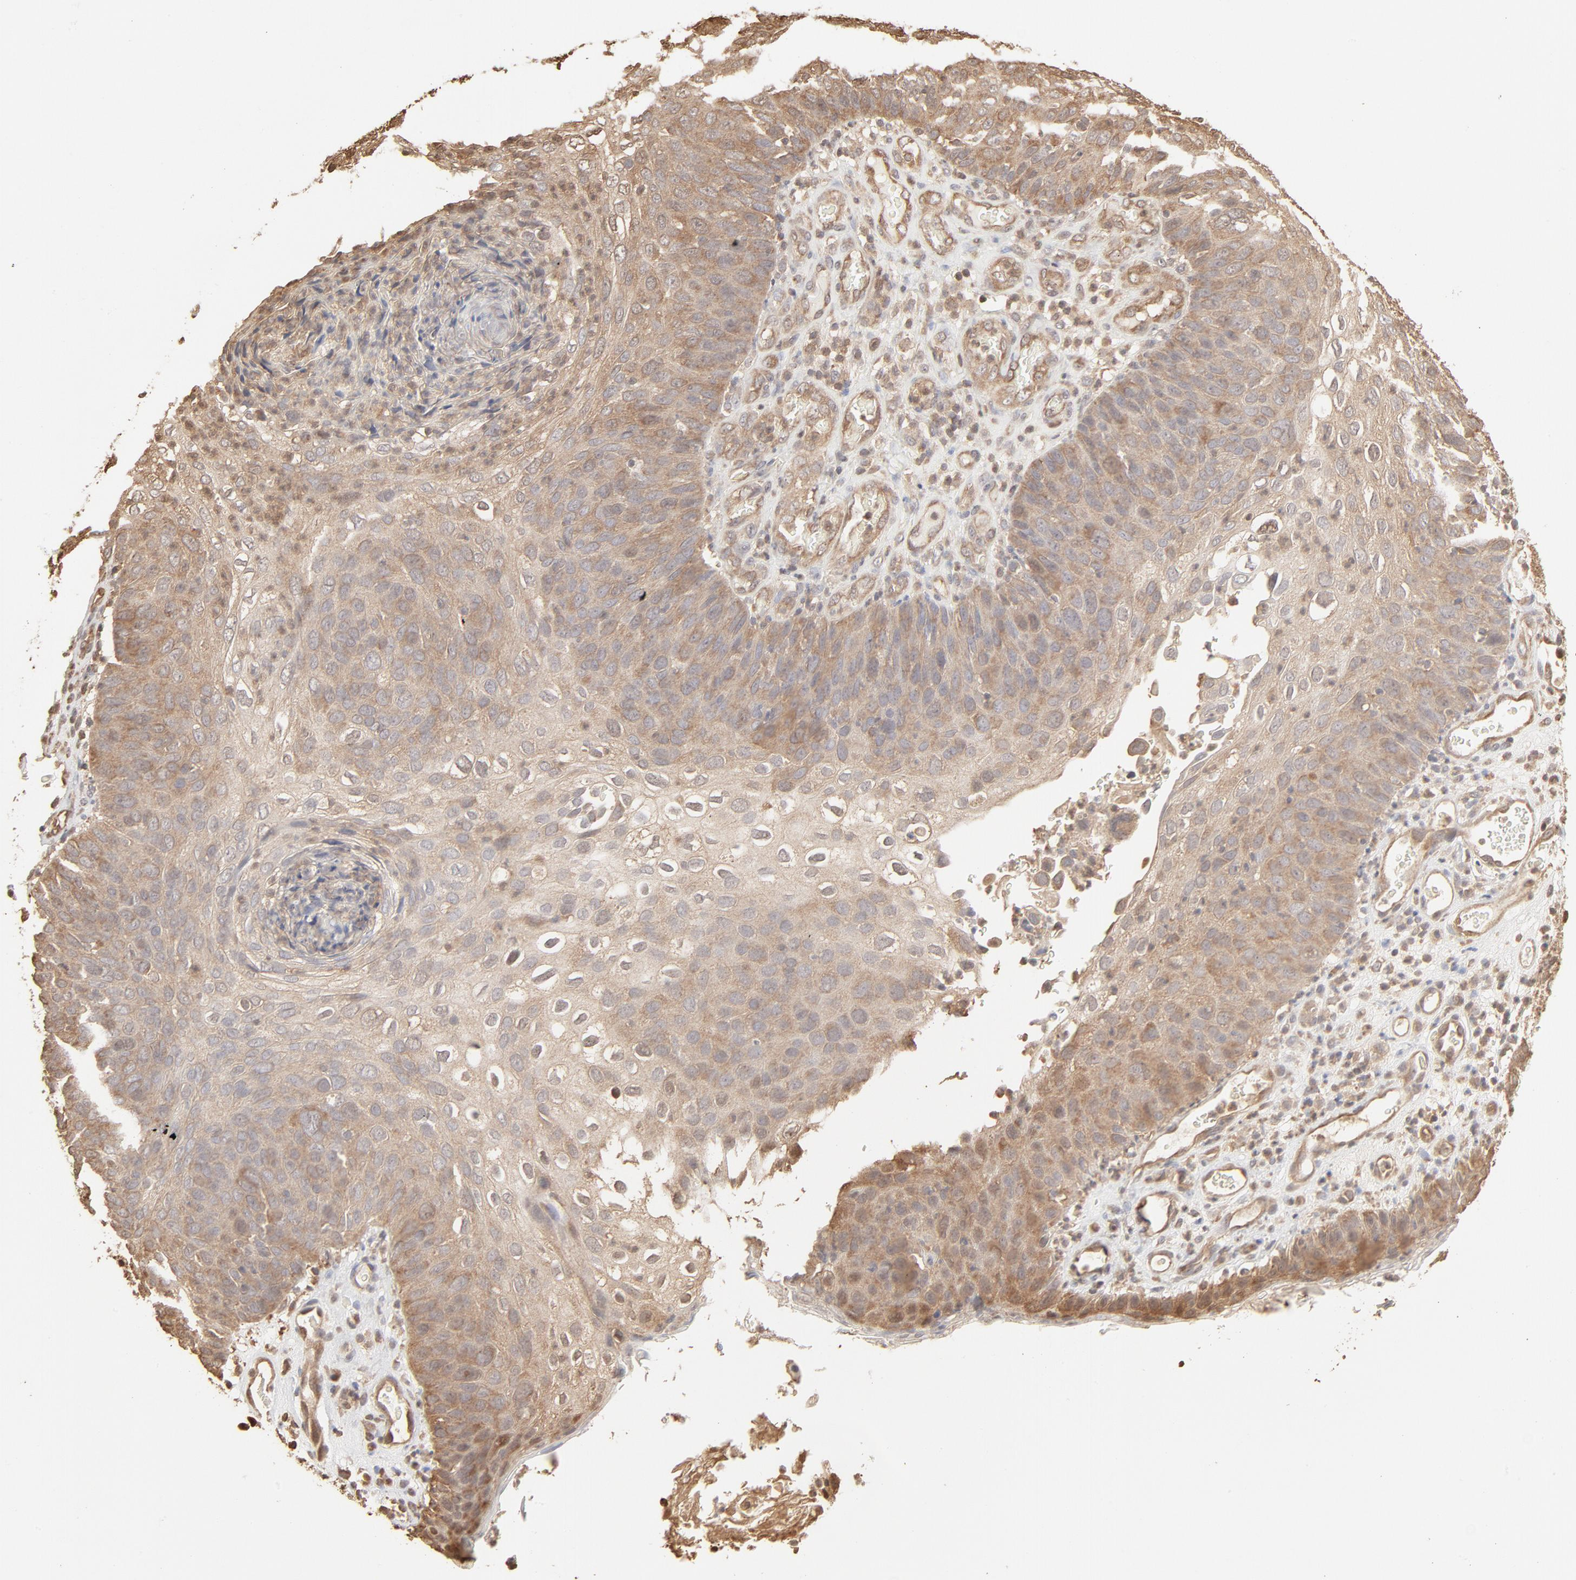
{"staining": {"intensity": "weak", "quantity": ">75%", "location": "cytoplasmic/membranous"}, "tissue": "skin cancer", "cell_type": "Tumor cells", "image_type": "cancer", "snomed": [{"axis": "morphology", "description": "Squamous cell carcinoma, NOS"}, {"axis": "topography", "description": "Skin"}], "caption": "An image showing weak cytoplasmic/membranous expression in about >75% of tumor cells in skin cancer (squamous cell carcinoma), as visualized by brown immunohistochemical staining.", "gene": "PPP2CA", "patient": {"sex": "male", "age": 87}}